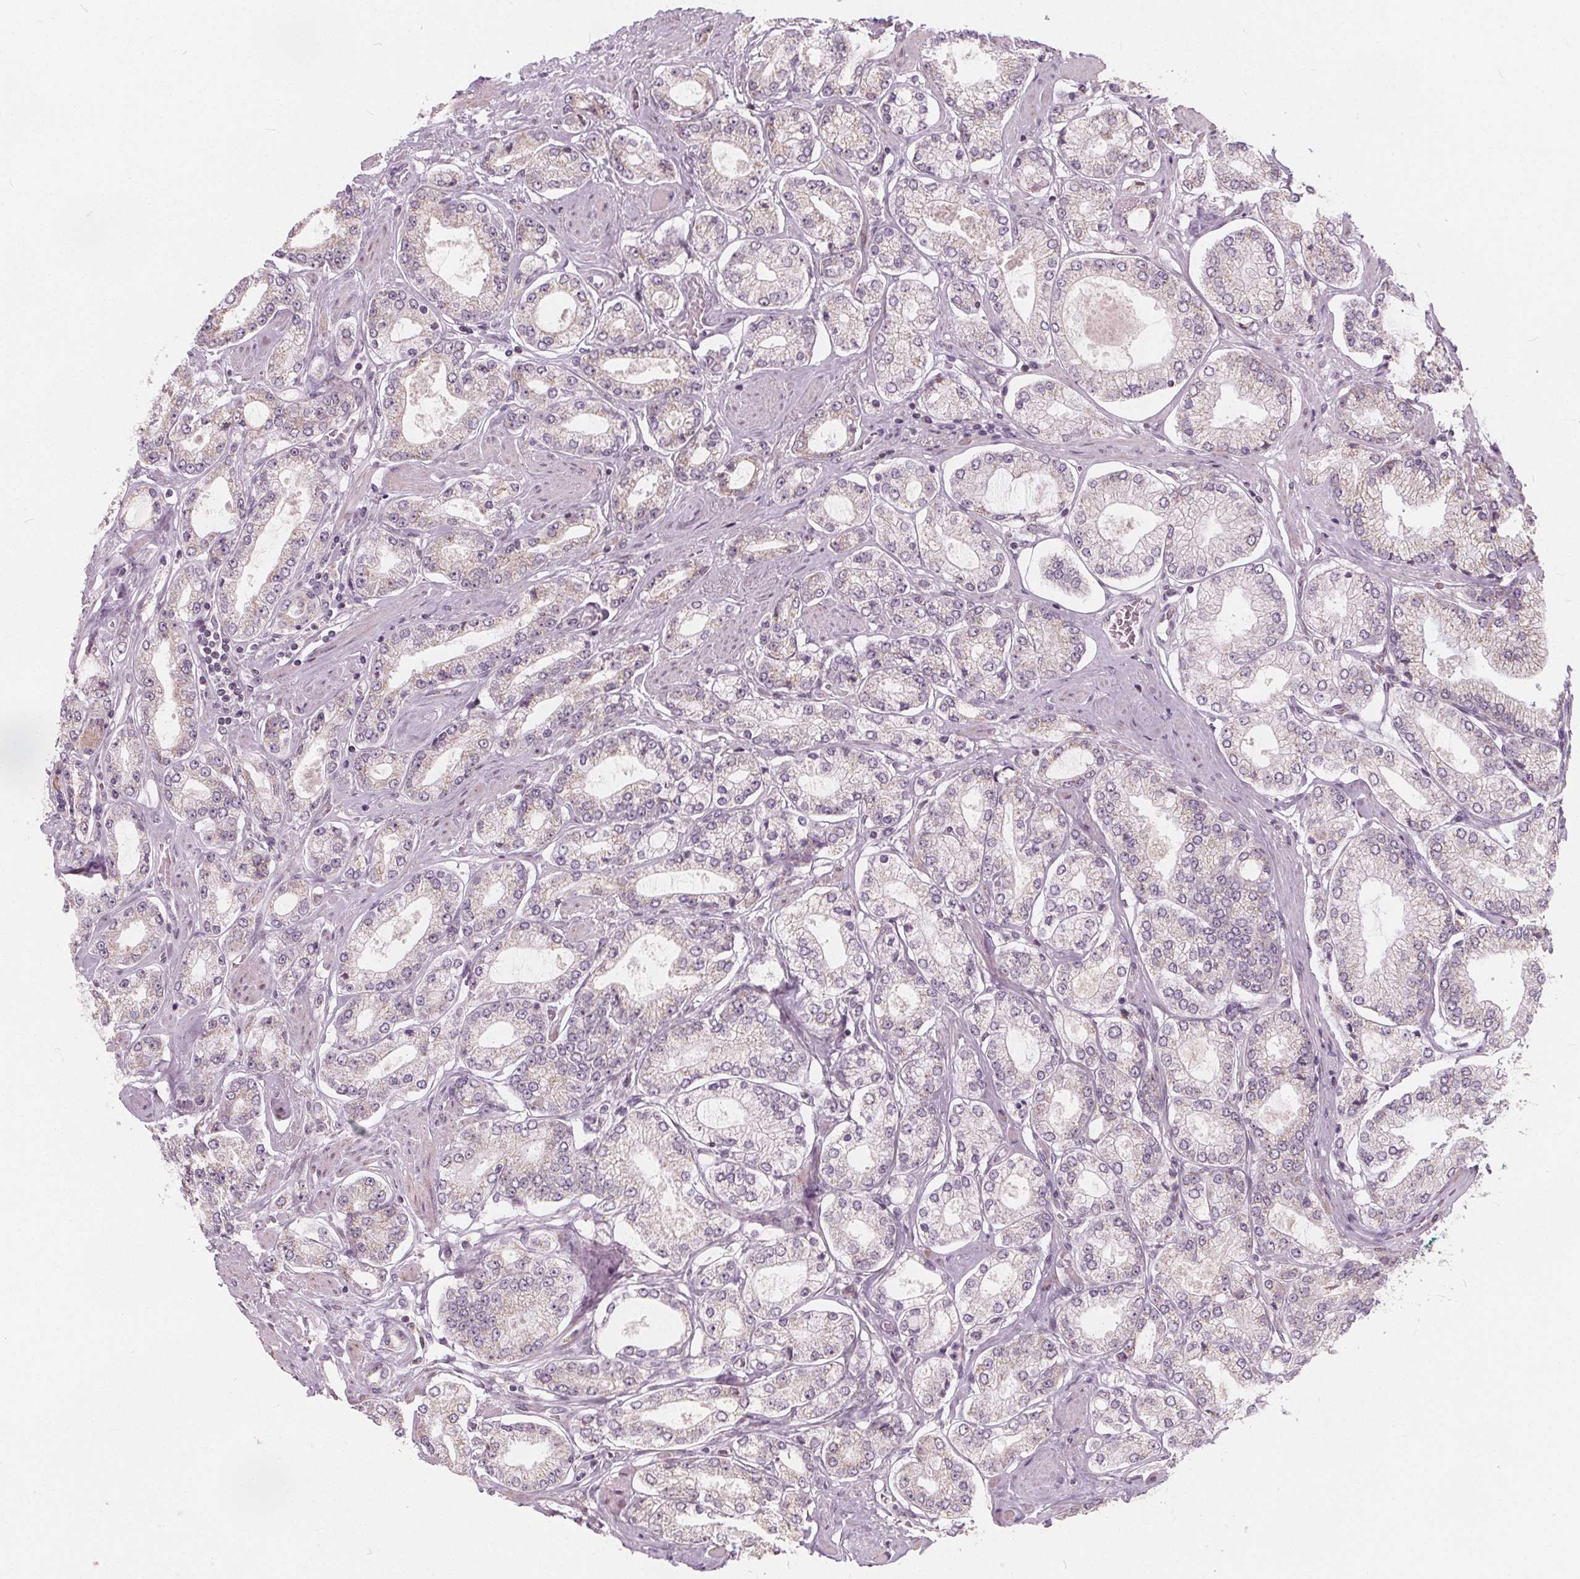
{"staining": {"intensity": "weak", "quantity": "<25%", "location": "cytoplasmic/membranous"}, "tissue": "prostate cancer", "cell_type": "Tumor cells", "image_type": "cancer", "snomed": [{"axis": "morphology", "description": "Adenocarcinoma, High grade"}, {"axis": "topography", "description": "Prostate"}], "caption": "A histopathology image of human adenocarcinoma (high-grade) (prostate) is negative for staining in tumor cells.", "gene": "NUP210L", "patient": {"sex": "male", "age": 68}}